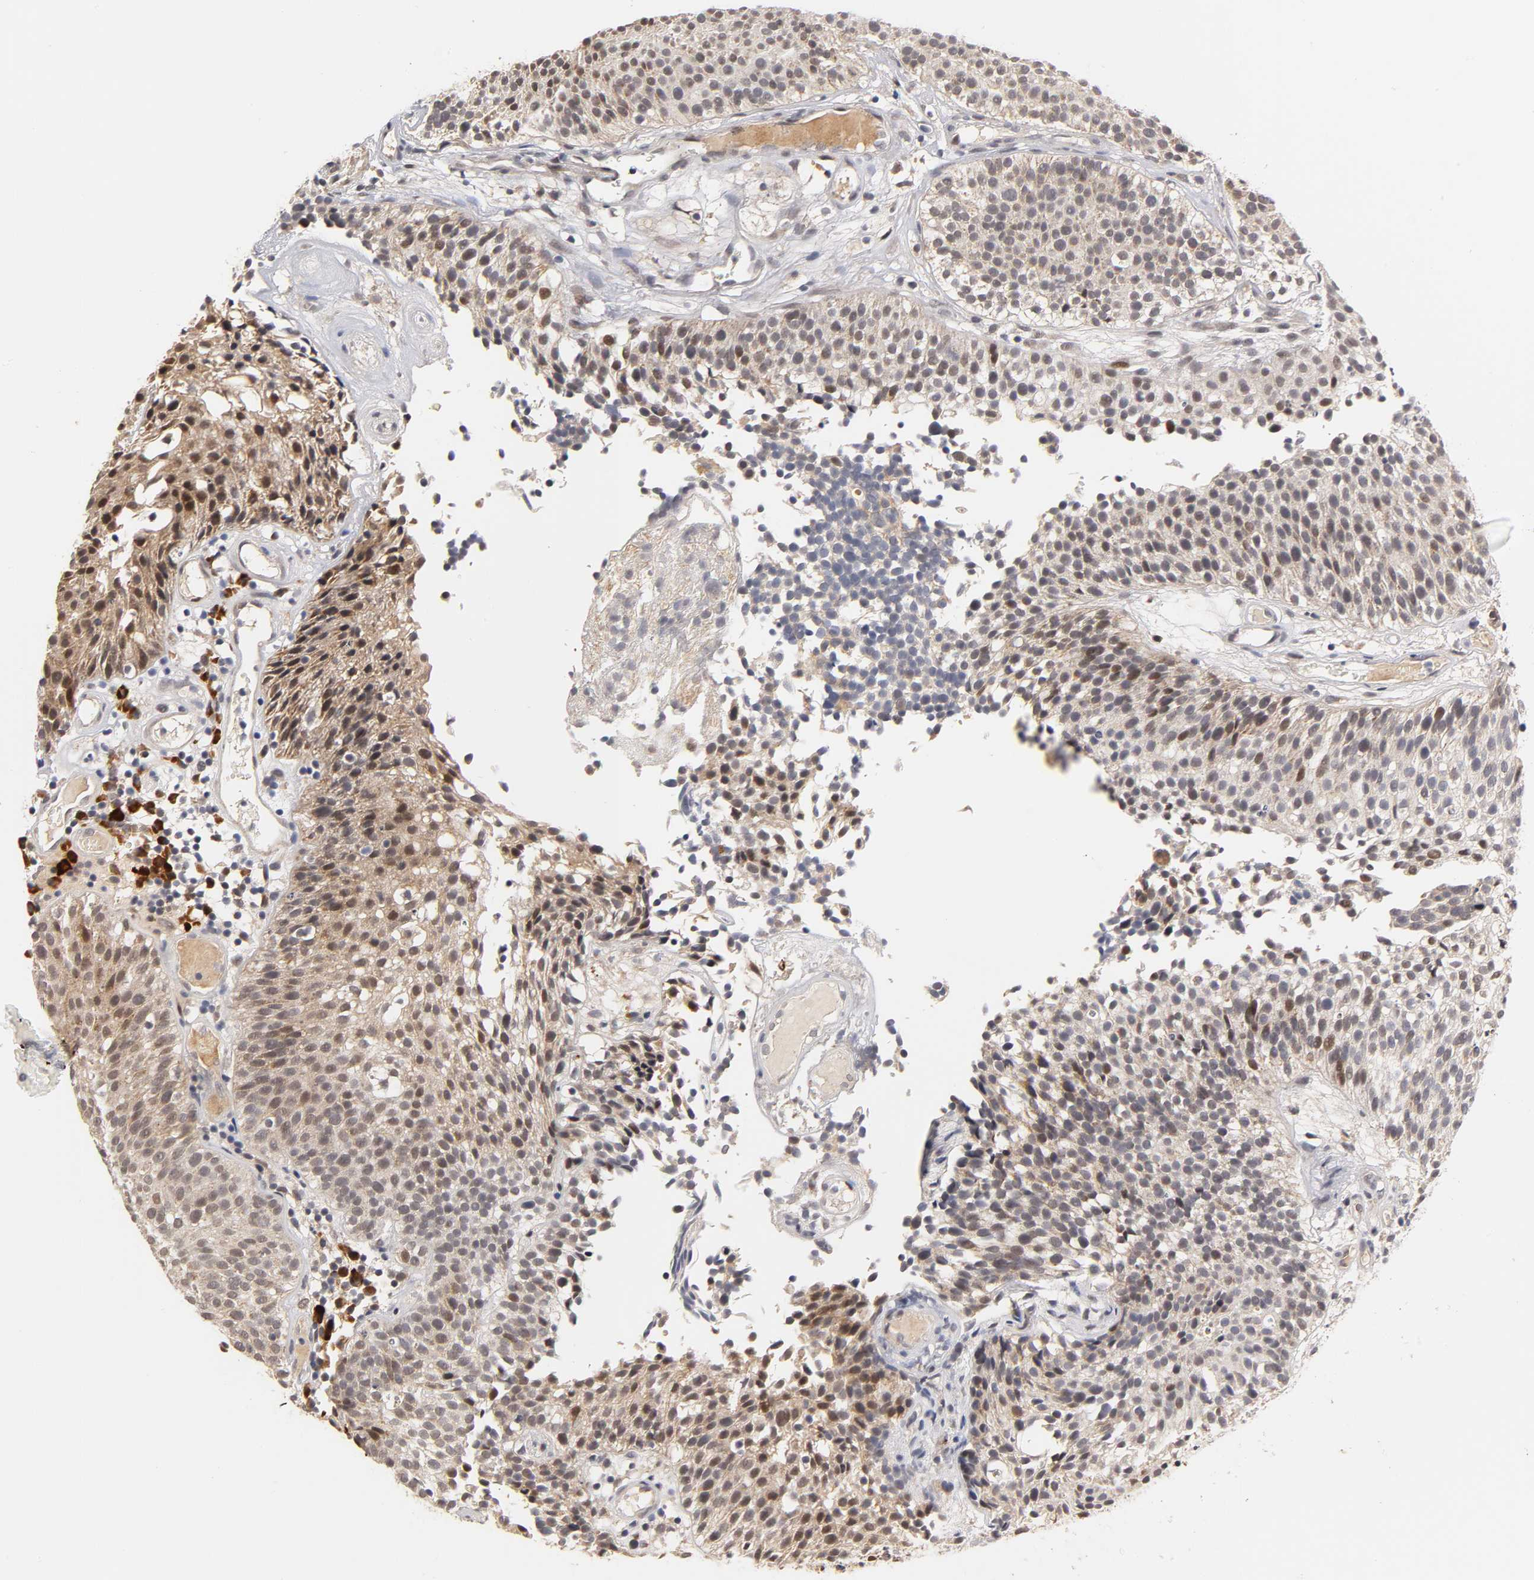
{"staining": {"intensity": "moderate", "quantity": ">75%", "location": "cytoplasmic/membranous,nuclear"}, "tissue": "urothelial cancer", "cell_type": "Tumor cells", "image_type": "cancer", "snomed": [{"axis": "morphology", "description": "Urothelial carcinoma, Low grade"}, {"axis": "topography", "description": "Urinary bladder"}], "caption": "A micrograph of urothelial carcinoma (low-grade) stained for a protein shows moderate cytoplasmic/membranous and nuclear brown staining in tumor cells.", "gene": "GSTZ1", "patient": {"sex": "male", "age": 85}}